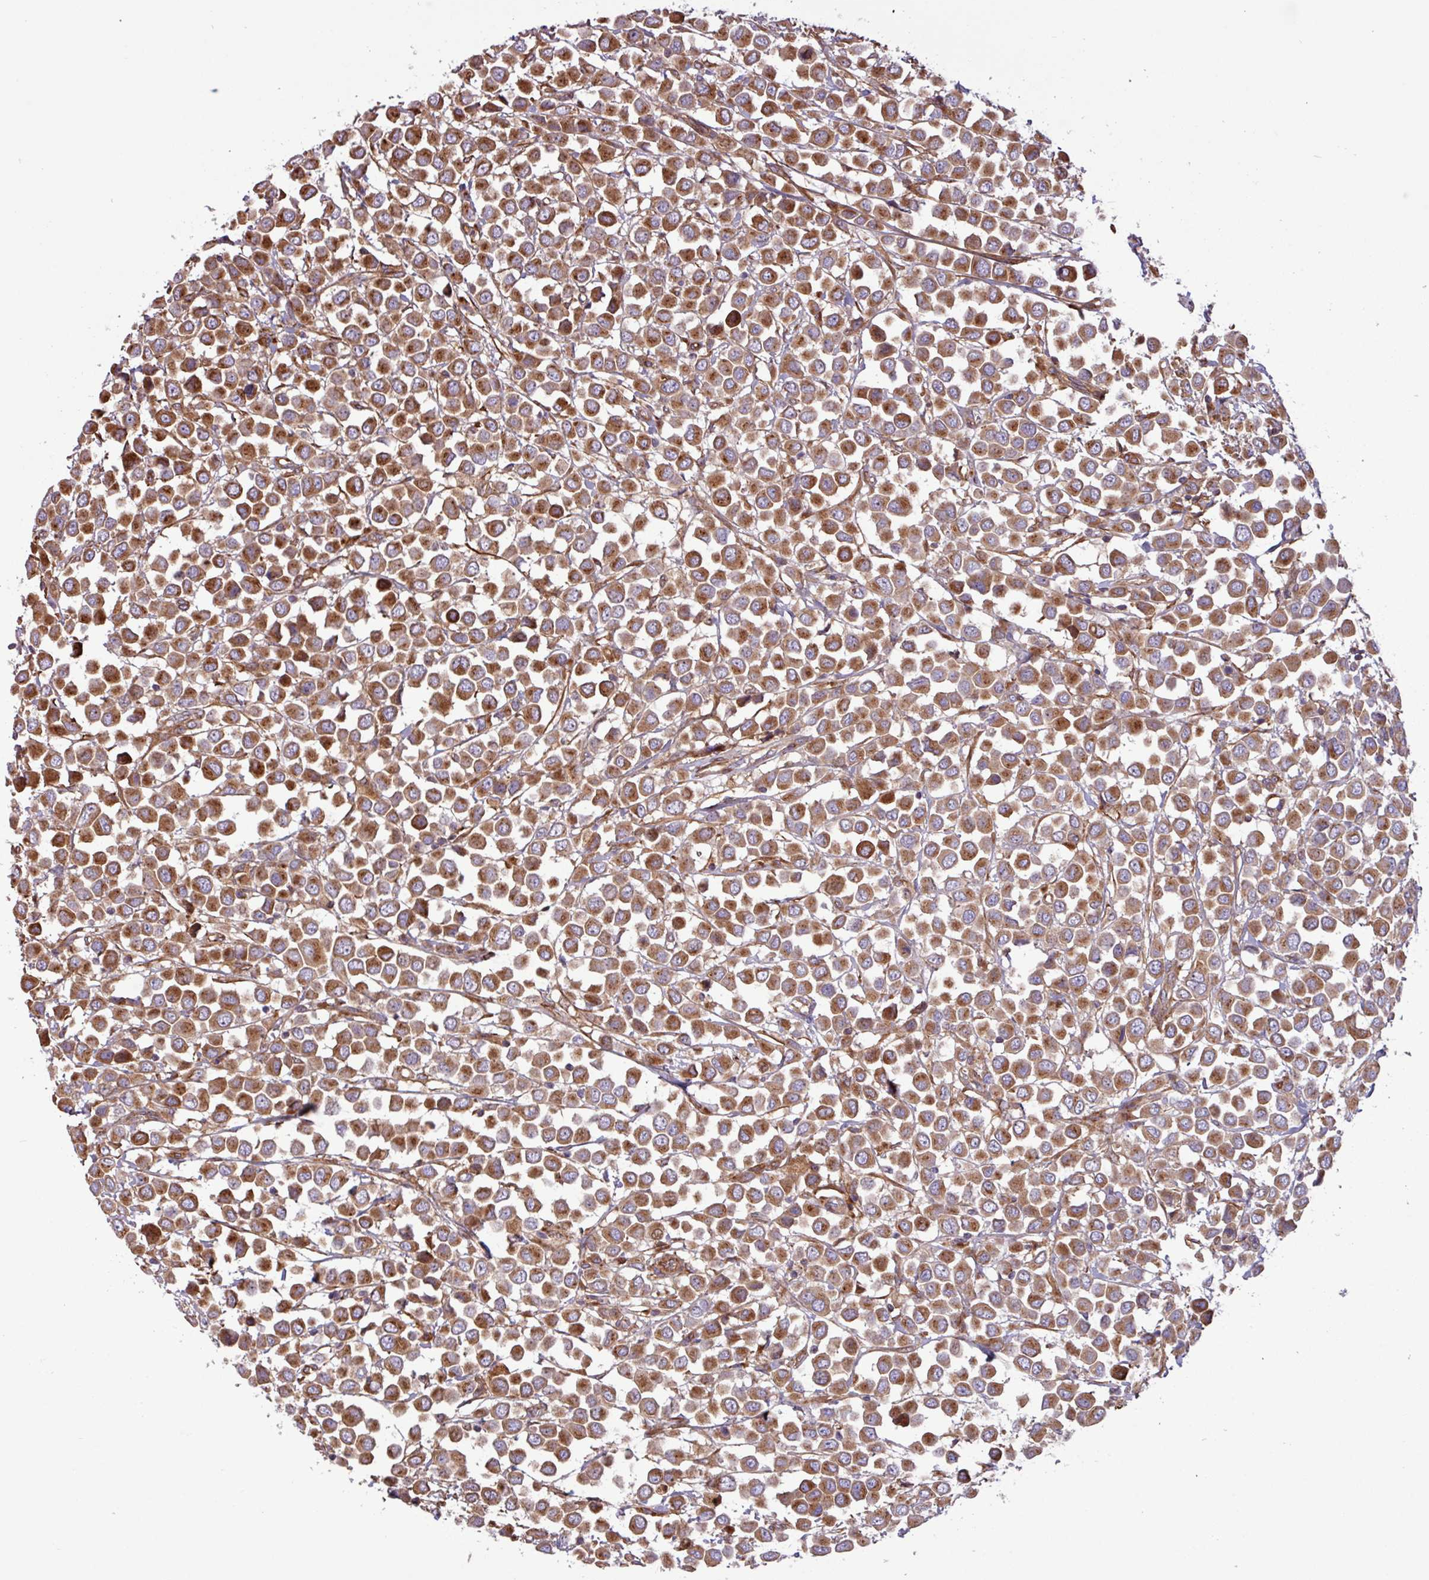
{"staining": {"intensity": "strong", "quantity": ">75%", "location": "cytoplasmic/membranous"}, "tissue": "breast cancer", "cell_type": "Tumor cells", "image_type": "cancer", "snomed": [{"axis": "morphology", "description": "Duct carcinoma"}, {"axis": "topography", "description": "Breast"}], "caption": "A high-resolution image shows IHC staining of intraductal carcinoma (breast), which shows strong cytoplasmic/membranous positivity in about >75% of tumor cells.", "gene": "ZNF300", "patient": {"sex": "female", "age": 61}}